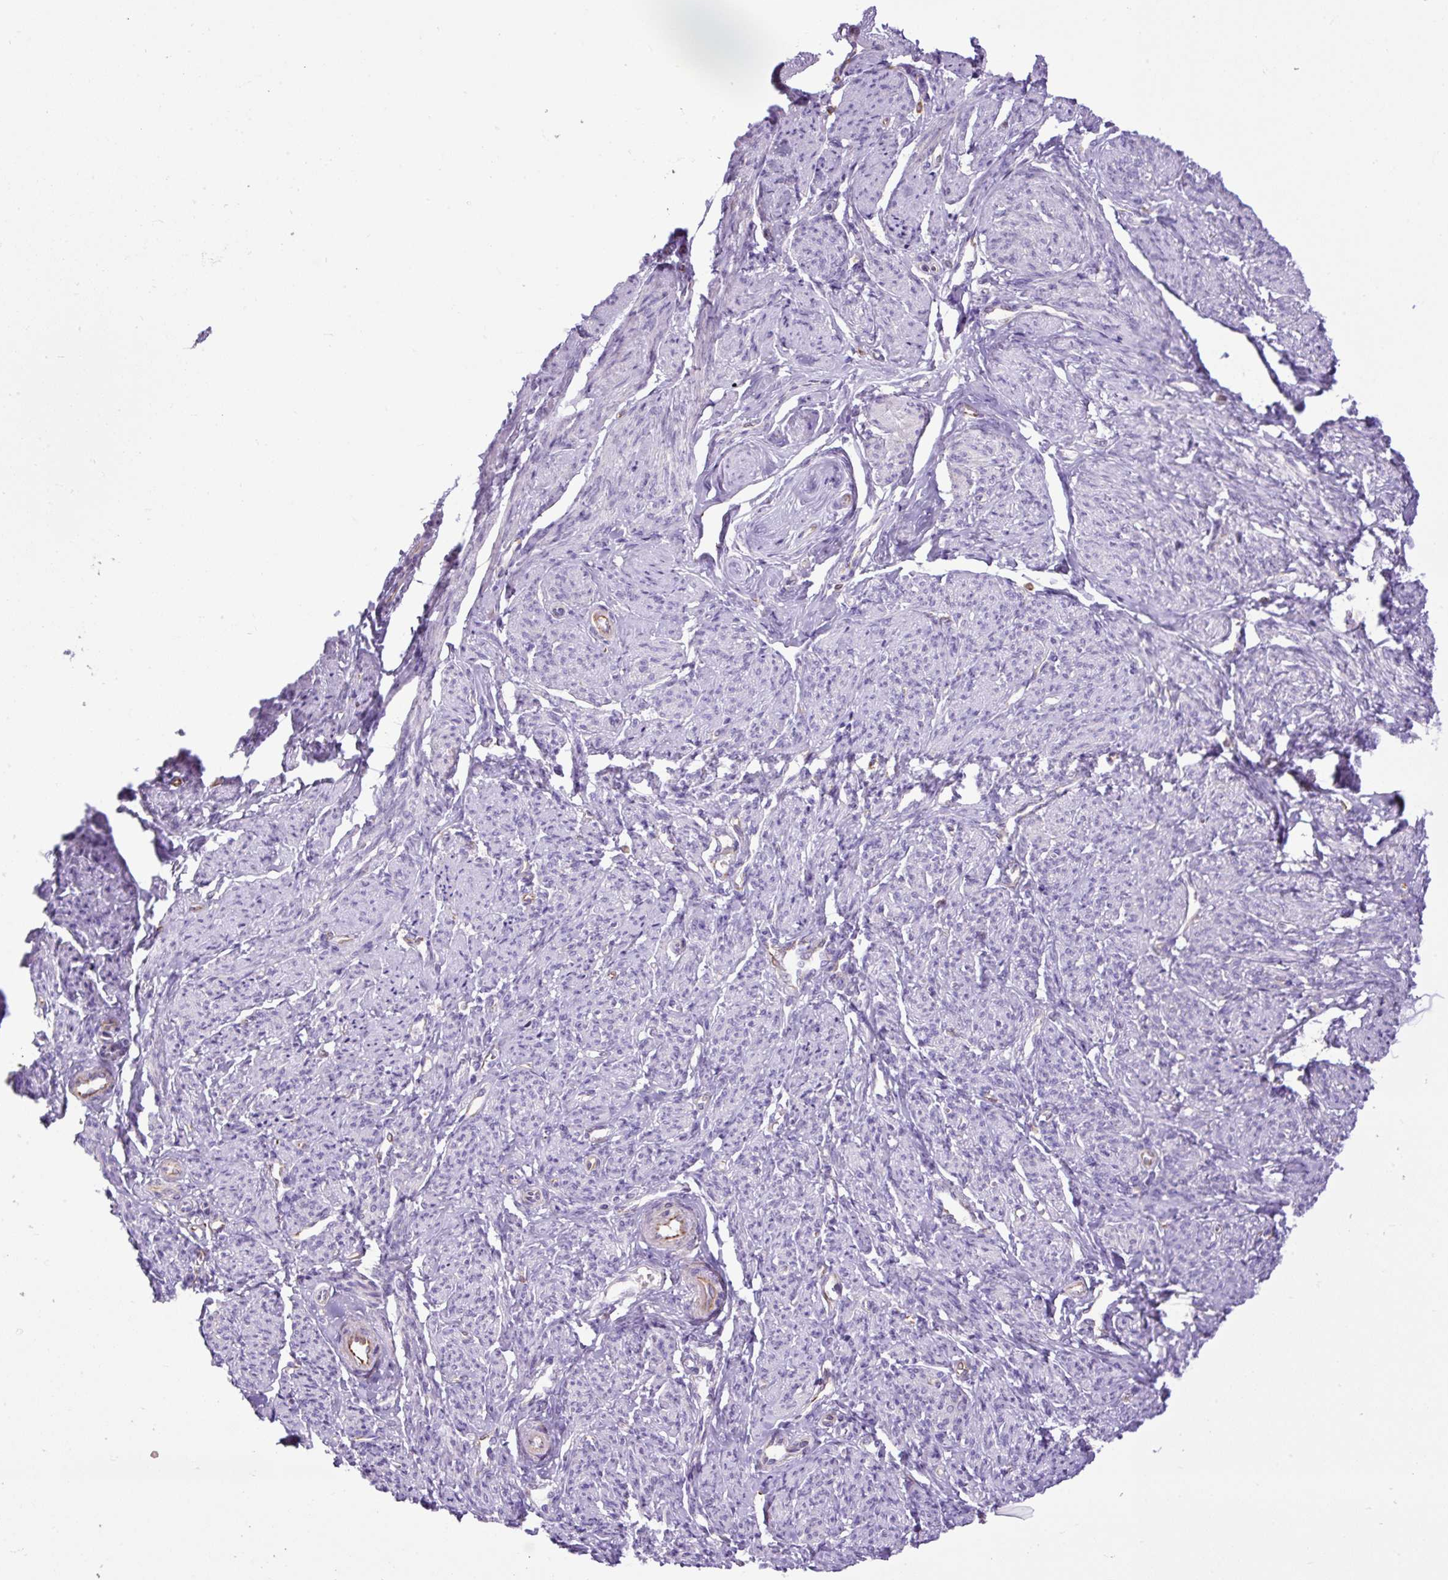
{"staining": {"intensity": "negative", "quantity": "none", "location": "none"}, "tissue": "smooth muscle", "cell_type": "Smooth muscle cells", "image_type": "normal", "snomed": [{"axis": "morphology", "description": "Normal tissue, NOS"}, {"axis": "topography", "description": "Smooth muscle"}], "caption": "Smooth muscle stained for a protein using IHC shows no positivity smooth muscle cells.", "gene": "SPTBN5", "patient": {"sex": "female", "age": 65}}